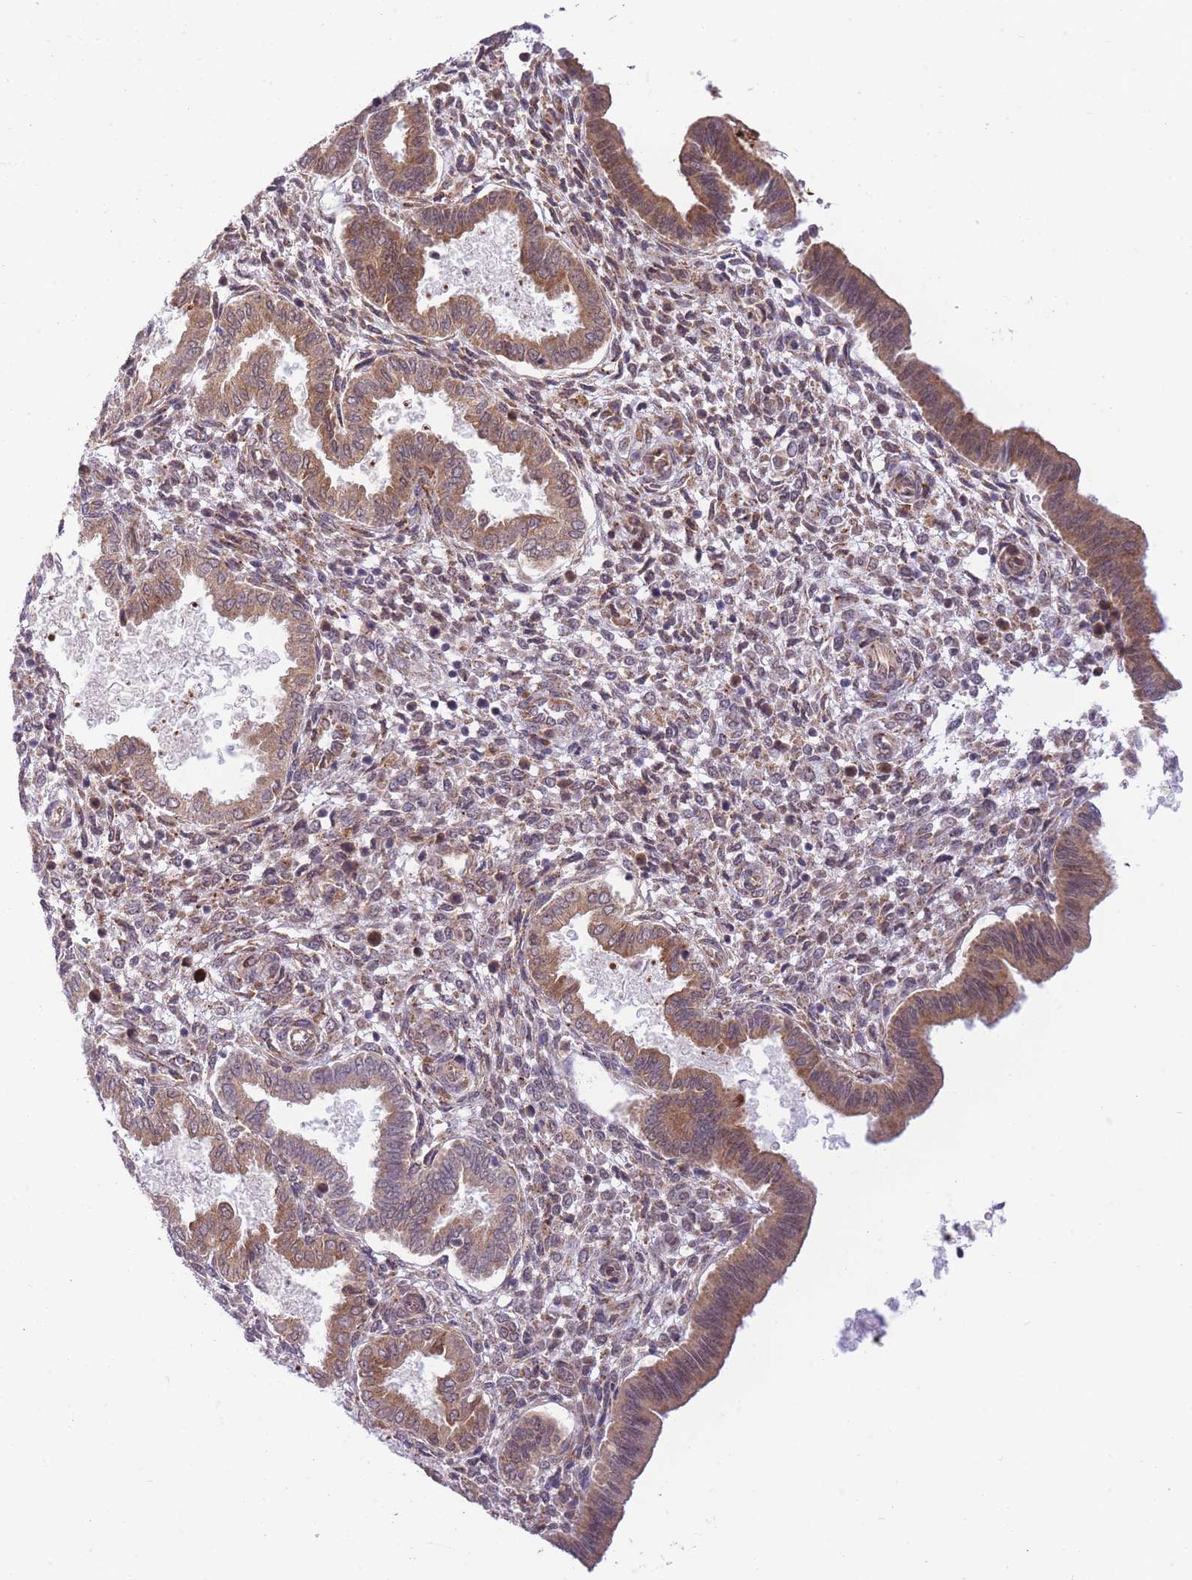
{"staining": {"intensity": "weak", "quantity": "<25%", "location": "cytoplasmic/membranous"}, "tissue": "endometrium", "cell_type": "Cells in endometrial stroma", "image_type": "normal", "snomed": [{"axis": "morphology", "description": "Normal tissue, NOS"}, {"axis": "topography", "description": "Endometrium"}], "caption": "This is an immunohistochemistry histopathology image of benign human endometrium. There is no staining in cells in endometrial stroma.", "gene": "EXOSC8", "patient": {"sex": "female", "age": 24}}